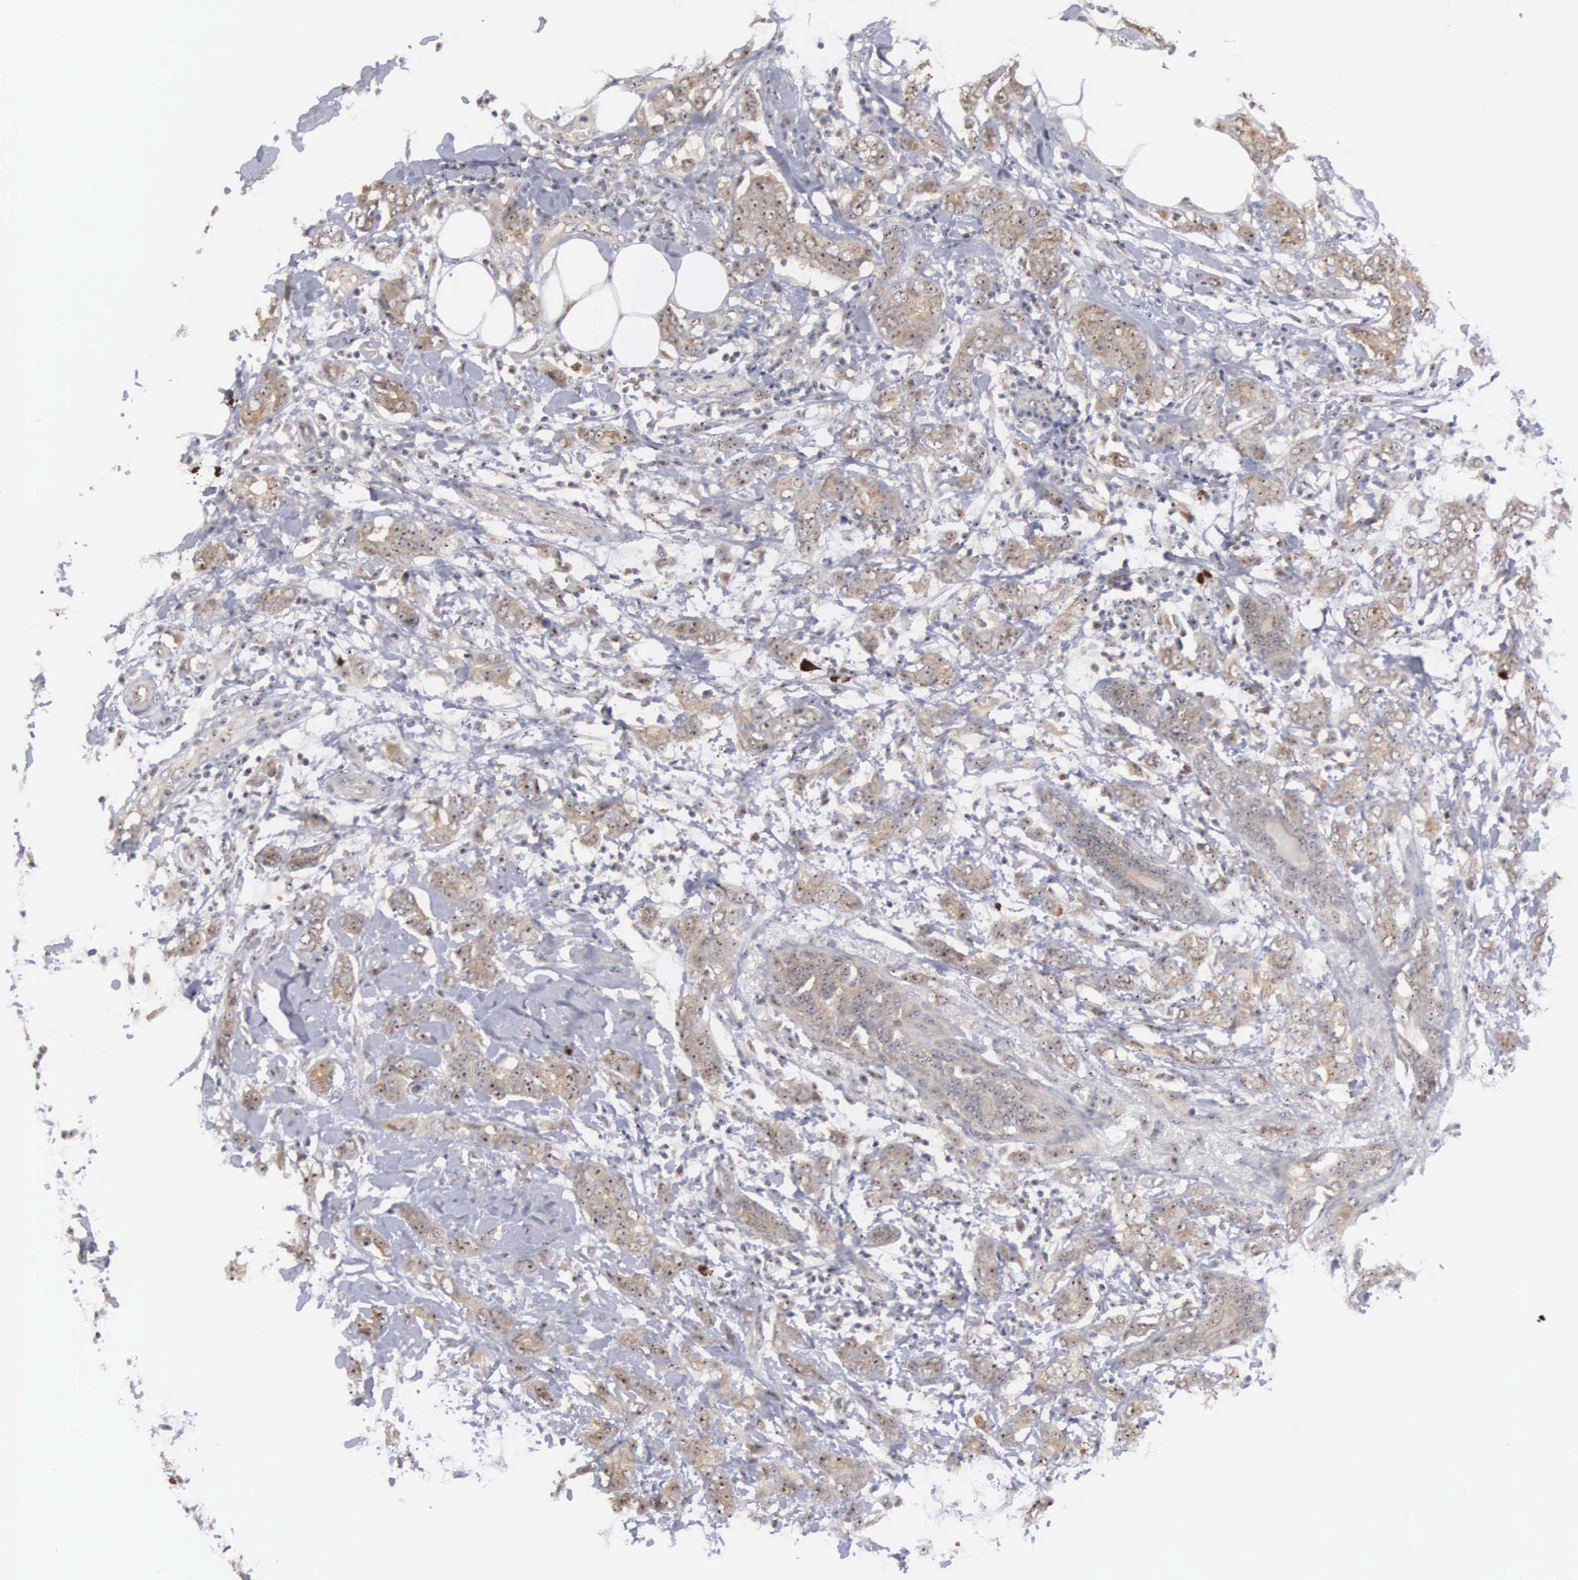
{"staining": {"intensity": "moderate", "quantity": ">75%", "location": "cytoplasmic/membranous"}, "tissue": "breast cancer", "cell_type": "Tumor cells", "image_type": "cancer", "snomed": [{"axis": "morphology", "description": "Duct carcinoma"}, {"axis": "topography", "description": "Breast"}], "caption": "The micrograph demonstrates immunohistochemical staining of breast cancer. There is moderate cytoplasmic/membranous staining is seen in approximately >75% of tumor cells. (DAB IHC, brown staining for protein, blue staining for nuclei).", "gene": "AMN", "patient": {"sex": "female", "age": 53}}